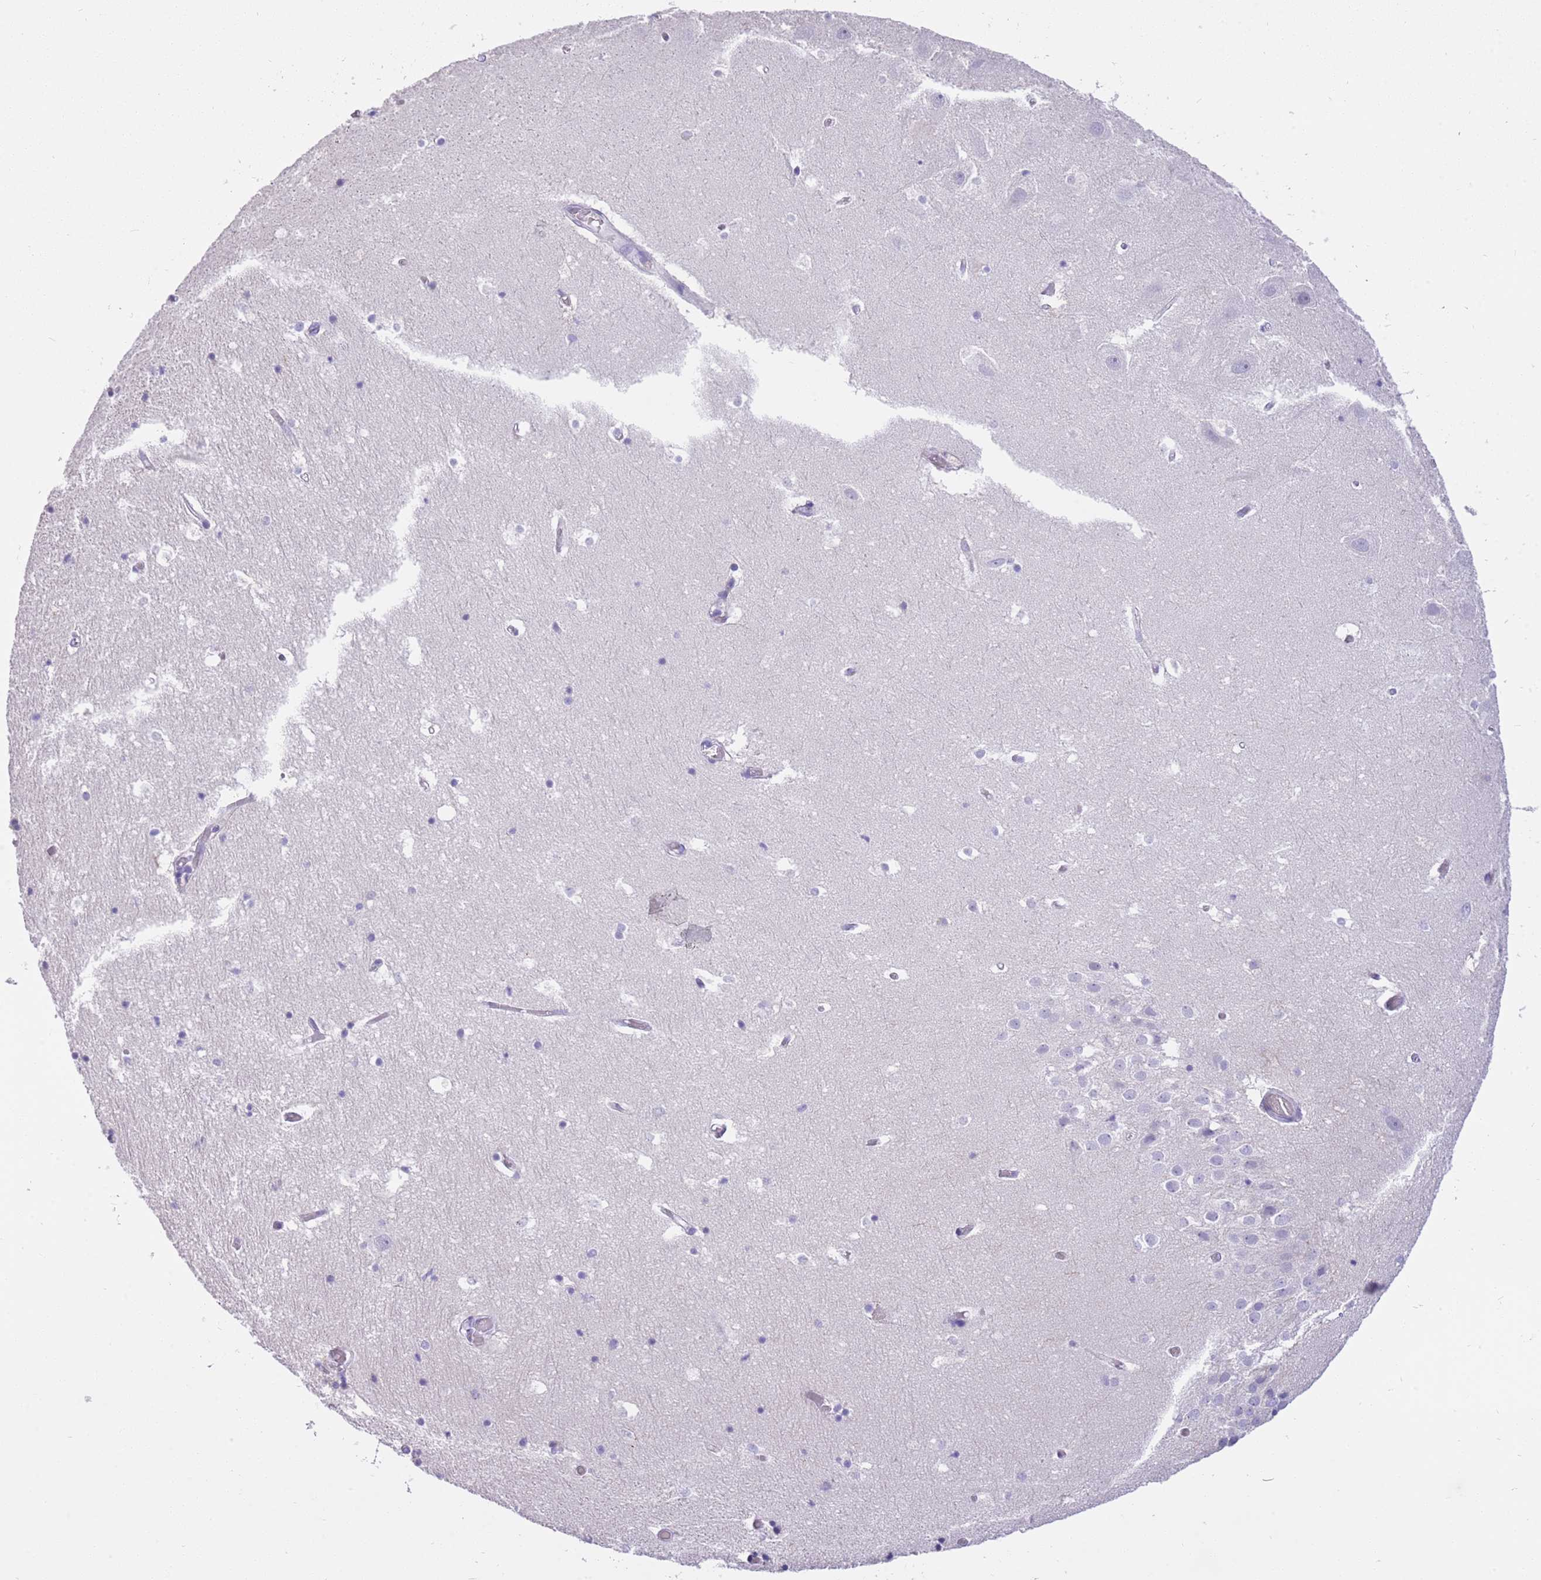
{"staining": {"intensity": "negative", "quantity": "none", "location": "none"}, "tissue": "hippocampus", "cell_type": "Glial cells", "image_type": "normal", "snomed": [{"axis": "morphology", "description": "Normal tissue, NOS"}, {"axis": "topography", "description": "Hippocampus"}], "caption": "Immunohistochemistry (IHC) image of normal hippocampus stained for a protein (brown), which displays no positivity in glial cells.", "gene": "SFTPA1", "patient": {"sex": "female", "age": 52}}